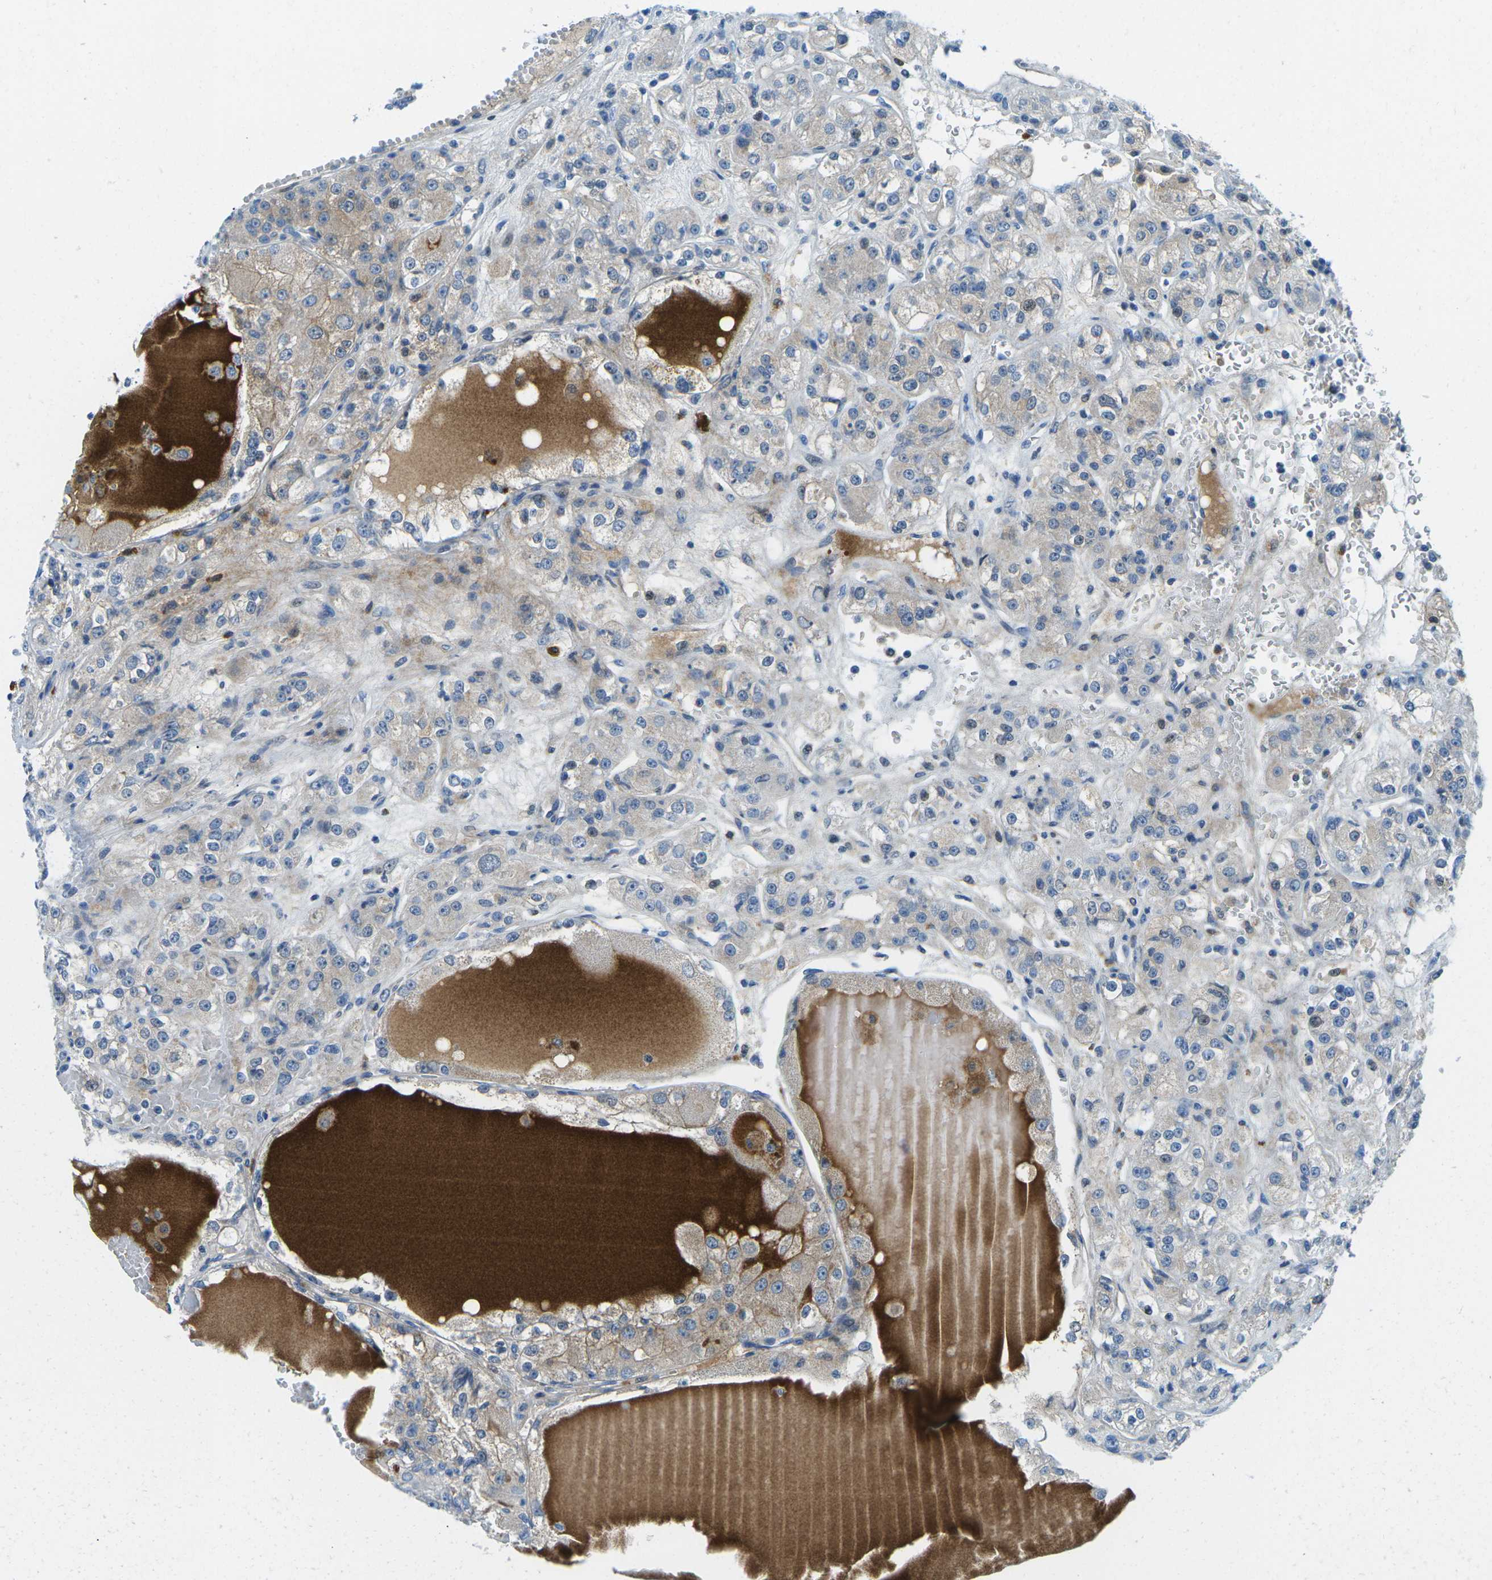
{"staining": {"intensity": "weak", "quantity": "25%-75%", "location": "cytoplasmic/membranous"}, "tissue": "renal cancer", "cell_type": "Tumor cells", "image_type": "cancer", "snomed": [{"axis": "morphology", "description": "Normal tissue, NOS"}, {"axis": "morphology", "description": "Adenocarcinoma, NOS"}, {"axis": "topography", "description": "Kidney"}], "caption": "Renal cancer (adenocarcinoma) tissue reveals weak cytoplasmic/membranous expression in approximately 25%-75% of tumor cells The protein is shown in brown color, while the nuclei are stained blue.", "gene": "CFB", "patient": {"sex": "male", "age": 61}}